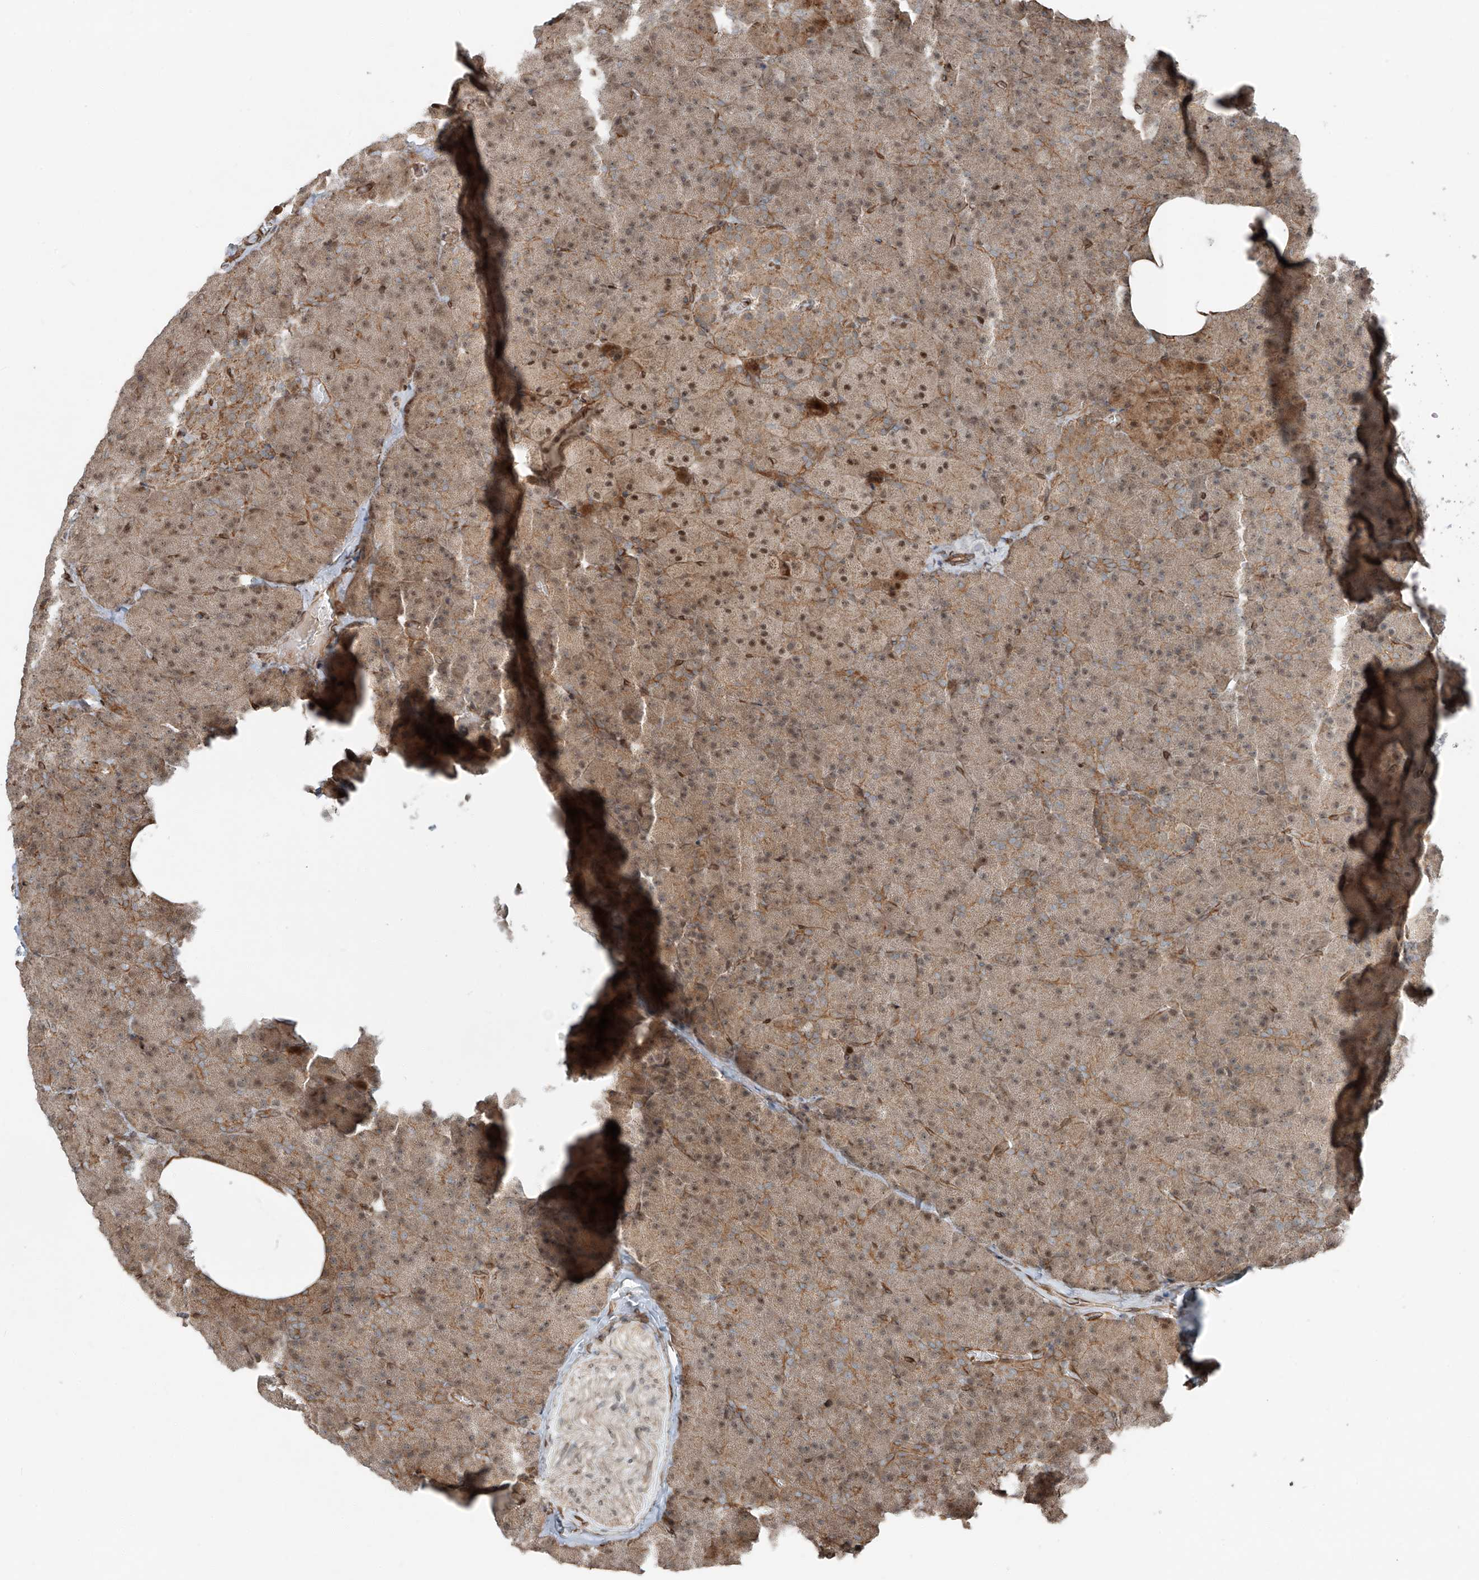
{"staining": {"intensity": "moderate", "quantity": "25%-75%", "location": "cytoplasmic/membranous,nuclear"}, "tissue": "pancreas", "cell_type": "Exocrine glandular cells", "image_type": "normal", "snomed": [{"axis": "morphology", "description": "Normal tissue, NOS"}, {"axis": "morphology", "description": "Carcinoid, malignant, NOS"}, {"axis": "topography", "description": "Pancreas"}], "caption": "The image demonstrates staining of normal pancreas, revealing moderate cytoplasmic/membranous,nuclear protein positivity (brown color) within exocrine glandular cells.", "gene": "CEP162", "patient": {"sex": "female", "age": 35}}